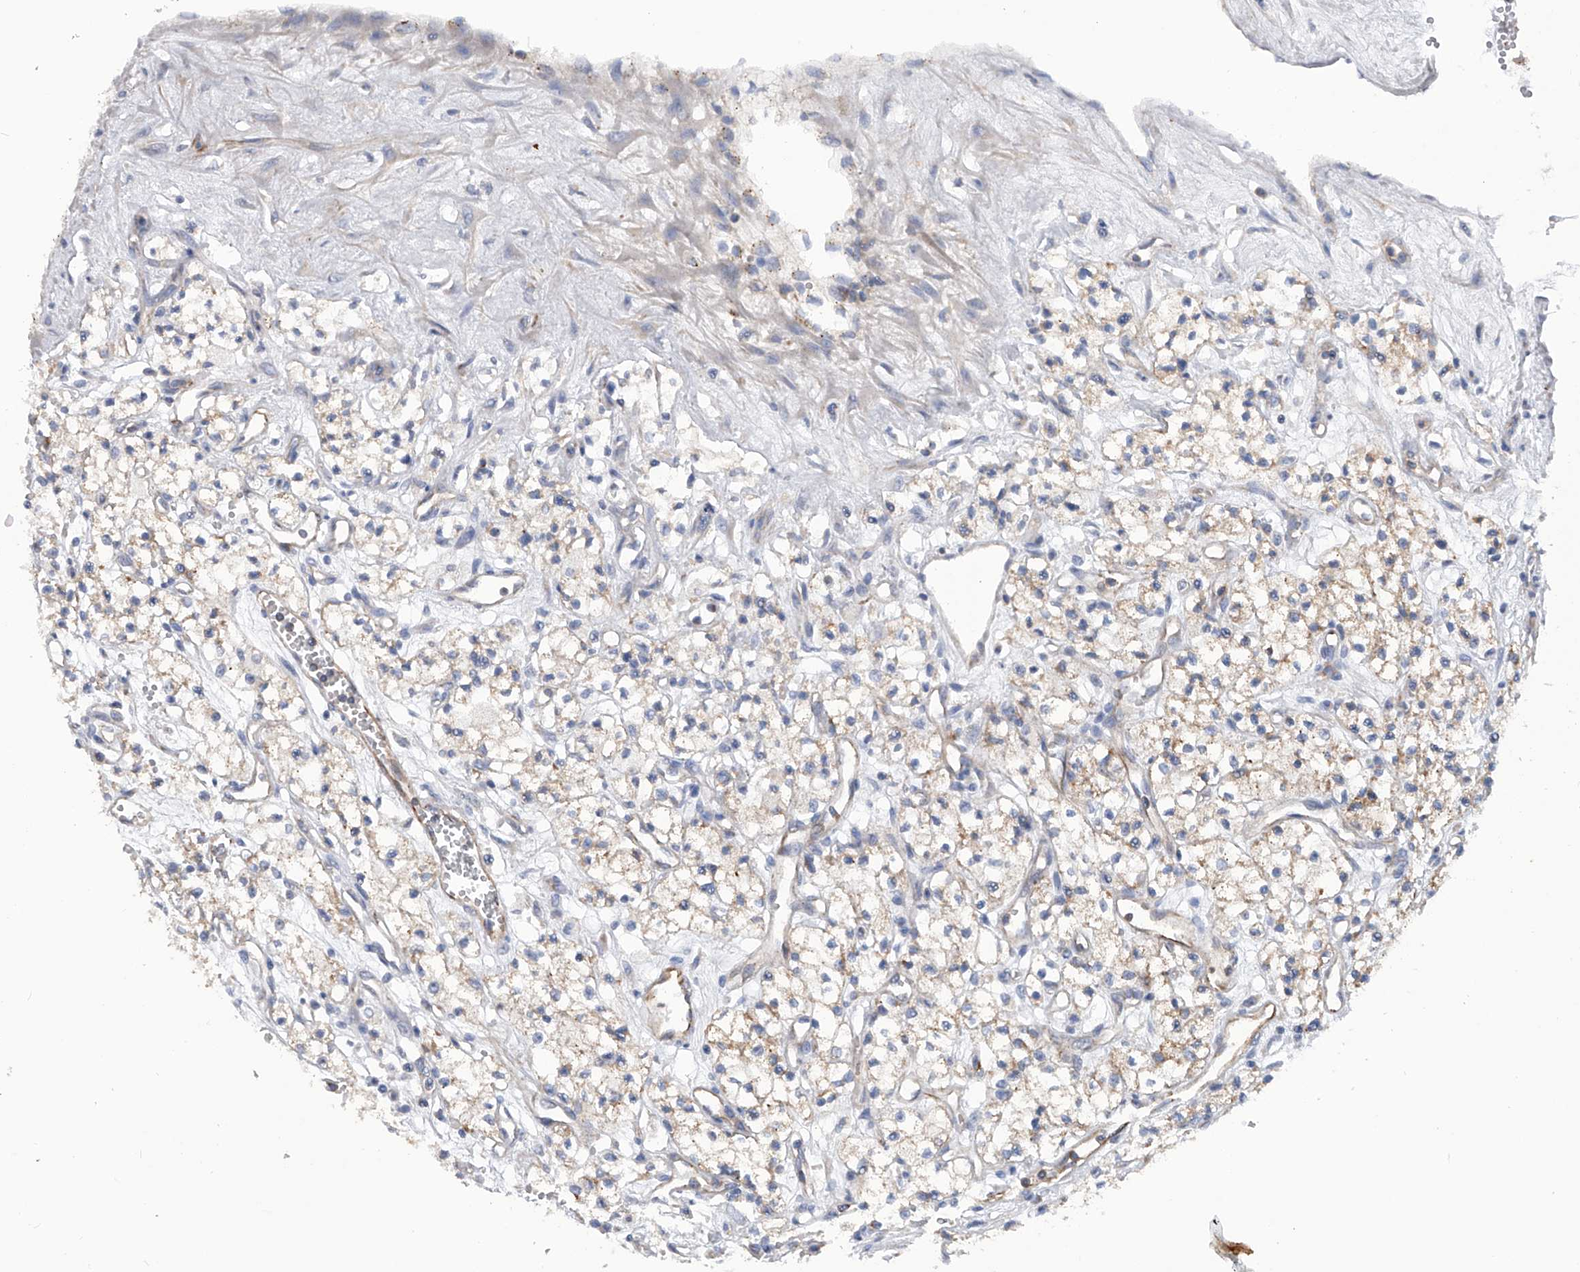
{"staining": {"intensity": "moderate", "quantity": "25%-75%", "location": "cytoplasmic/membranous"}, "tissue": "renal cancer", "cell_type": "Tumor cells", "image_type": "cancer", "snomed": [{"axis": "morphology", "description": "Adenocarcinoma, NOS"}, {"axis": "topography", "description": "Kidney"}], "caption": "Immunohistochemistry (IHC) of human renal cancer (adenocarcinoma) shows medium levels of moderate cytoplasmic/membranous staining in about 25%-75% of tumor cells.", "gene": "MLYCD", "patient": {"sex": "male", "age": 59}}